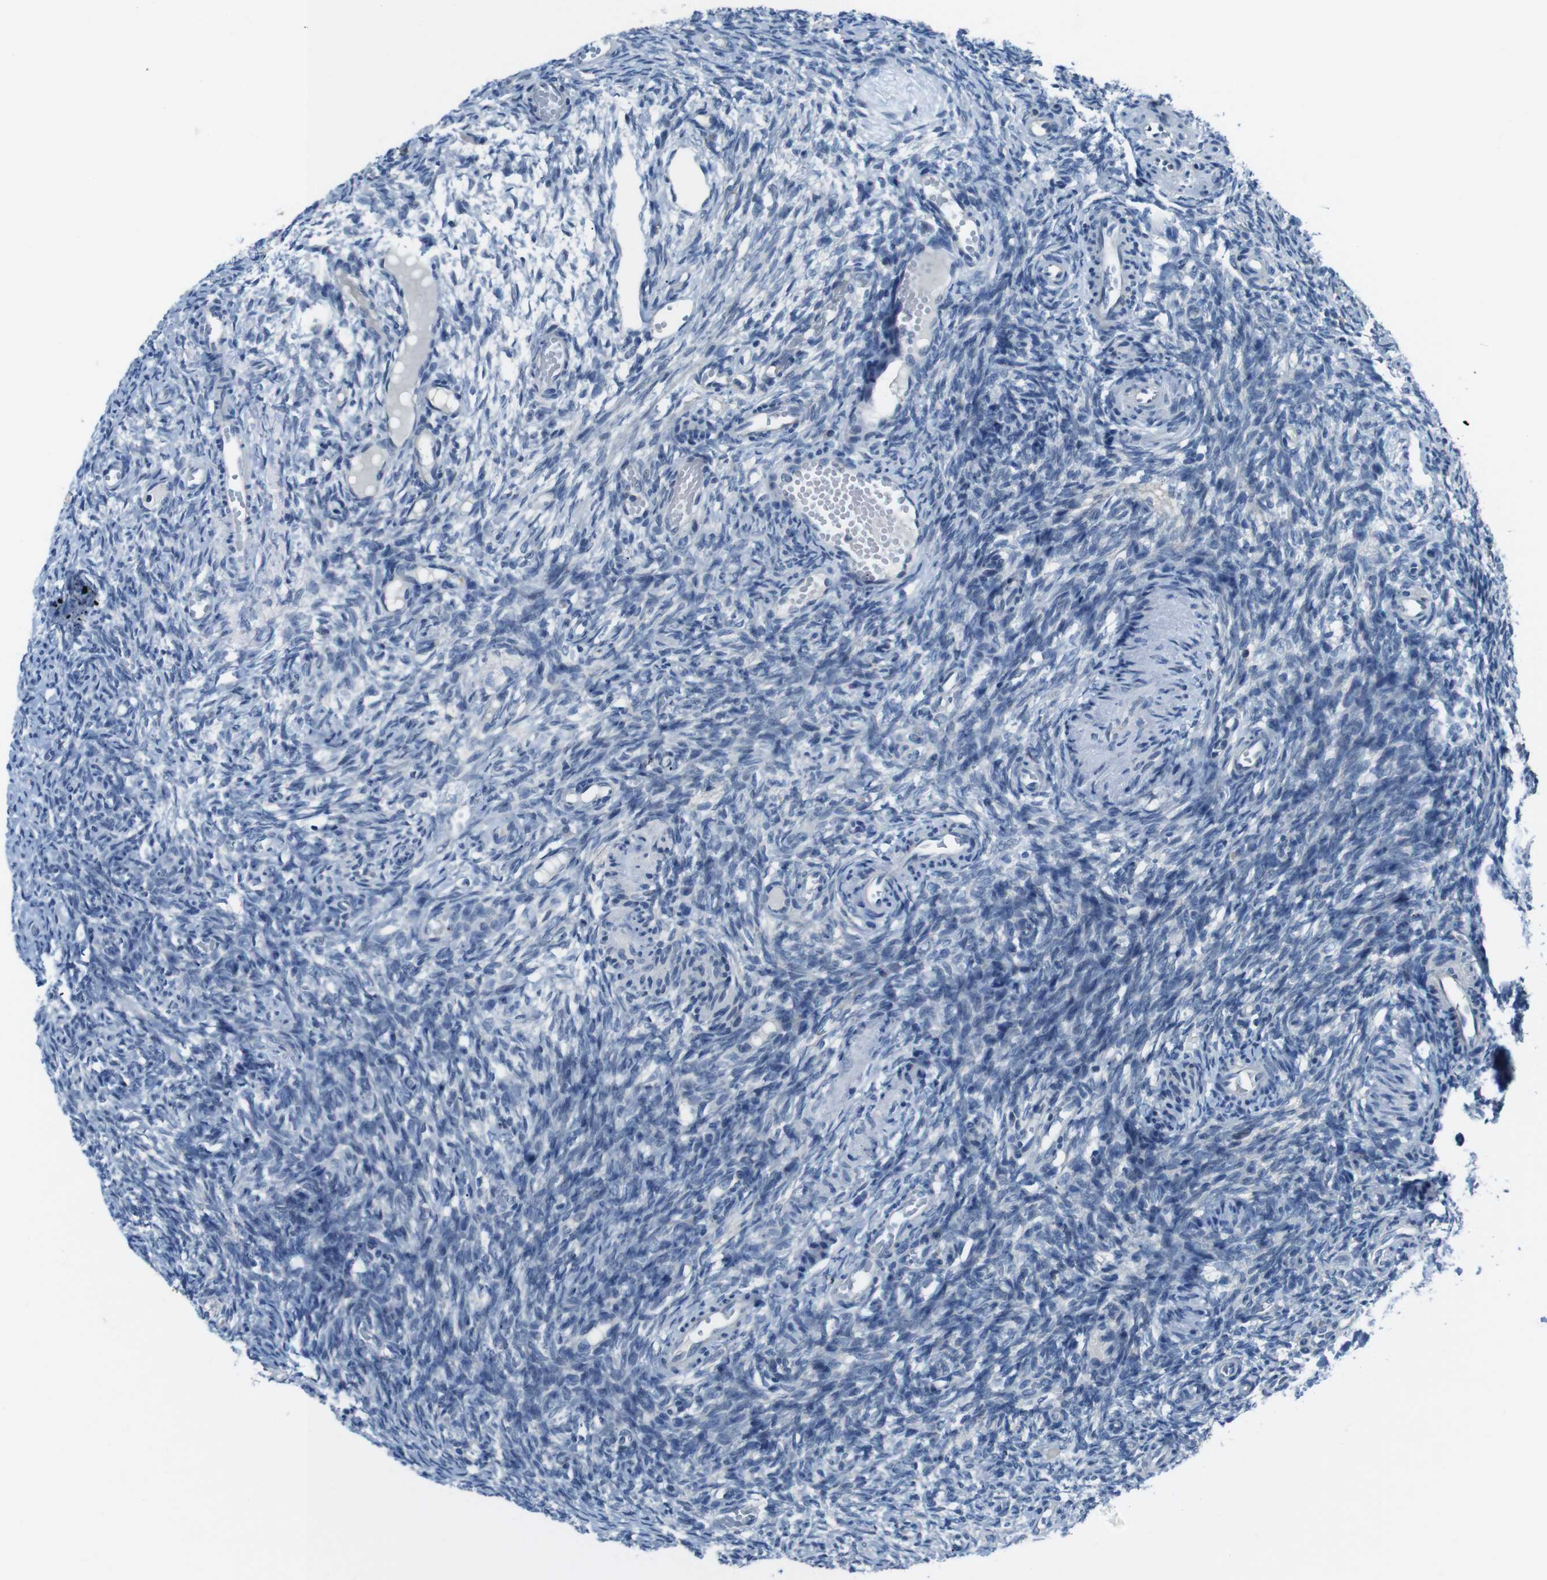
{"staining": {"intensity": "negative", "quantity": "none", "location": "none"}, "tissue": "ovary", "cell_type": "Follicle cells", "image_type": "normal", "snomed": [{"axis": "morphology", "description": "Normal tissue, NOS"}, {"axis": "topography", "description": "Ovary"}], "caption": "There is no significant positivity in follicle cells of ovary. (Stains: DAB (3,3'-diaminobenzidine) immunohistochemistry with hematoxylin counter stain, Microscopy: brightfield microscopy at high magnification).", "gene": "NANOS2", "patient": {"sex": "female", "age": 35}}